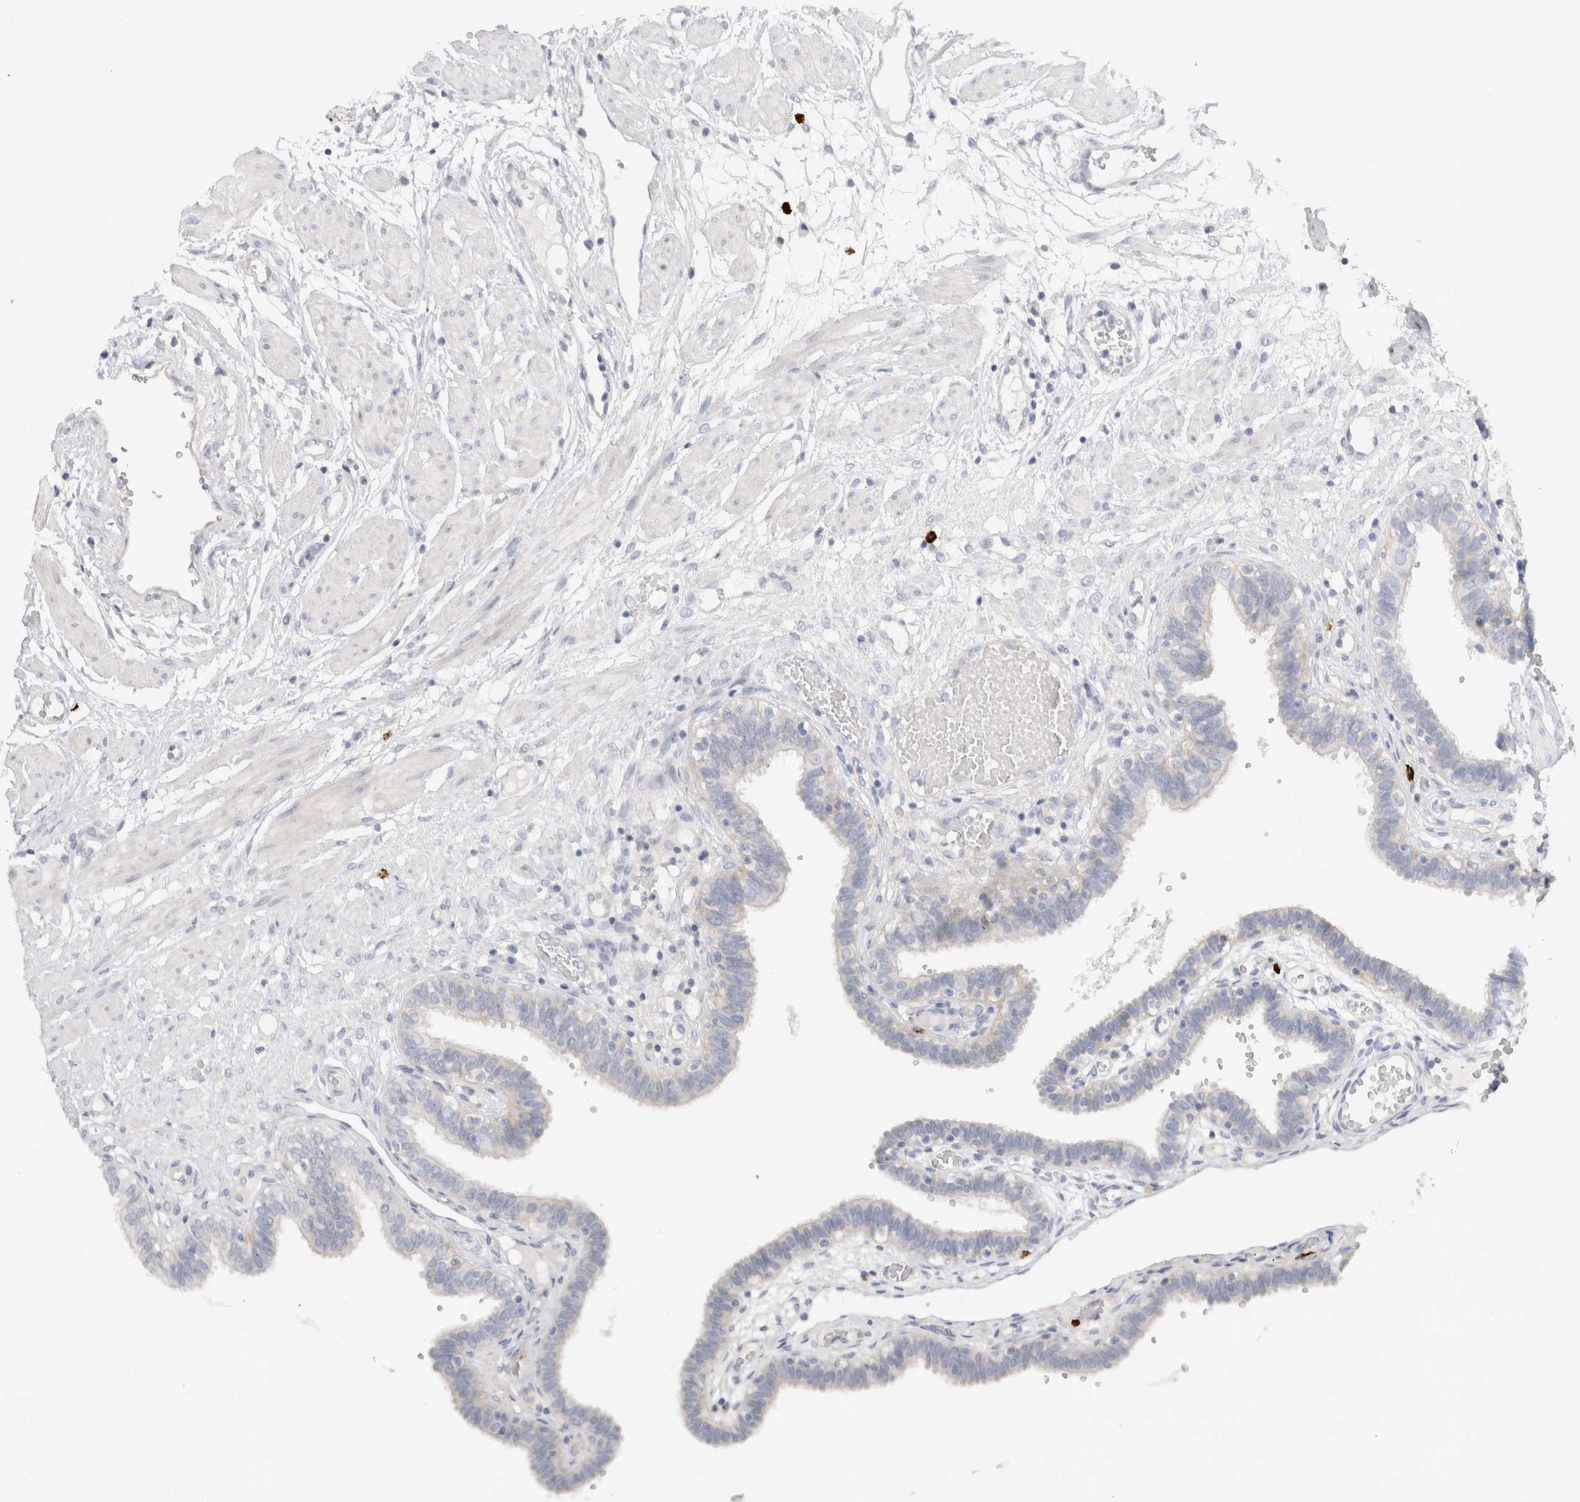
{"staining": {"intensity": "negative", "quantity": "none", "location": "none"}, "tissue": "fallopian tube", "cell_type": "Glandular cells", "image_type": "normal", "snomed": [{"axis": "morphology", "description": "Normal tissue, NOS"}, {"axis": "topography", "description": "Fallopian tube"}, {"axis": "topography", "description": "Placenta"}], "caption": "Normal fallopian tube was stained to show a protein in brown. There is no significant positivity in glandular cells. (DAB (3,3'-diaminobenzidine) immunohistochemistry visualized using brightfield microscopy, high magnification).", "gene": "SPINK2", "patient": {"sex": "female", "age": 32}}